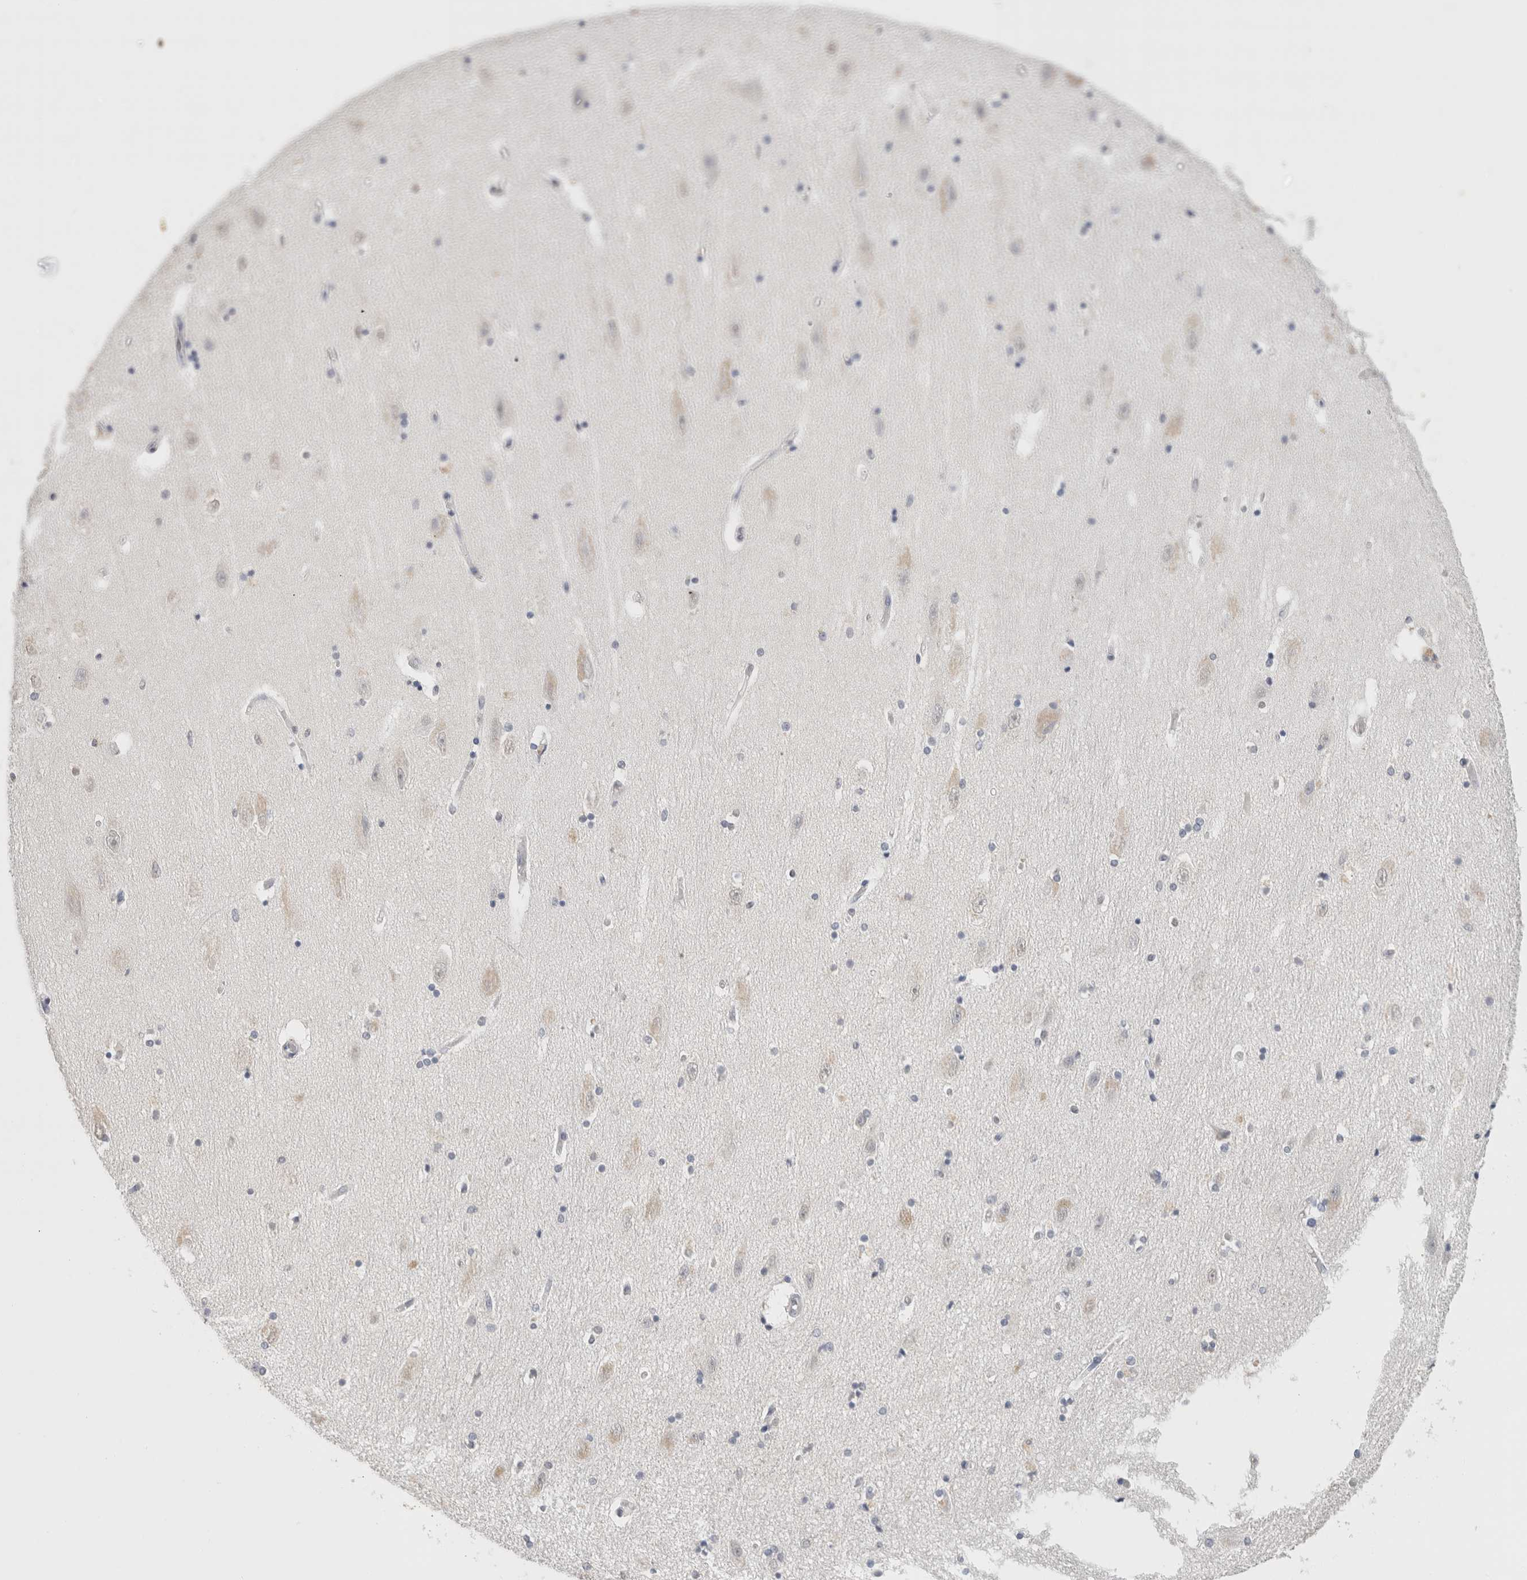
{"staining": {"intensity": "negative", "quantity": "none", "location": "none"}, "tissue": "hippocampus", "cell_type": "Glial cells", "image_type": "normal", "snomed": [{"axis": "morphology", "description": "Normal tissue, NOS"}, {"axis": "topography", "description": "Hippocampus"}], "caption": "Glial cells show no significant positivity in benign hippocampus. The staining was performed using DAB to visualize the protein expression in brown, while the nuclei were stained in blue with hematoxylin (Magnification: 20x).", "gene": "CD80", "patient": {"sex": "female", "age": 54}}